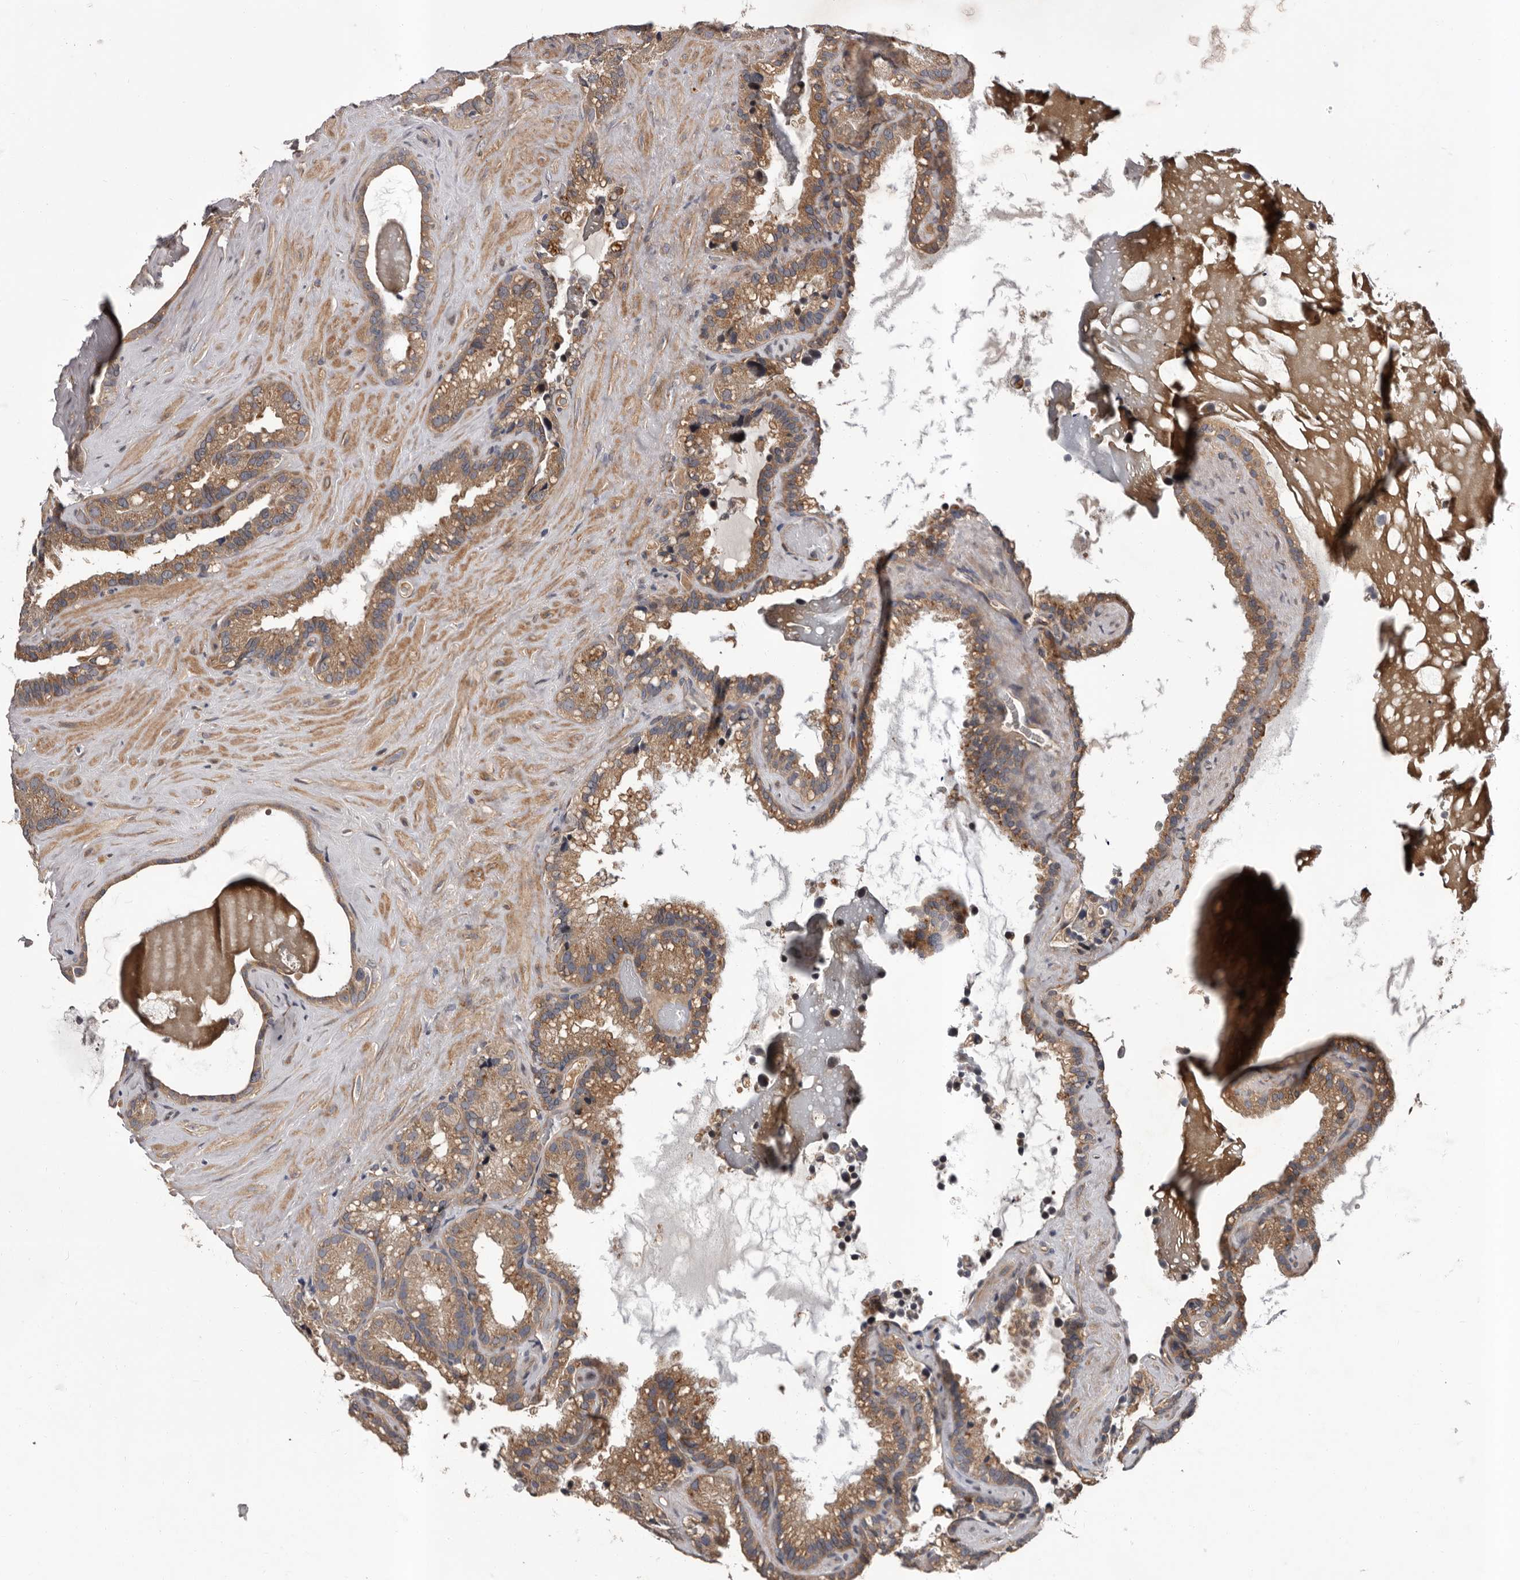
{"staining": {"intensity": "moderate", "quantity": ">75%", "location": "cytoplasmic/membranous"}, "tissue": "seminal vesicle", "cell_type": "Glandular cells", "image_type": "normal", "snomed": [{"axis": "morphology", "description": "Normal tissue, NOS"}, {"axis": "topography", "description": "Prostate"}, {"axis": "topography", "description": "Seminal veicle"}], "caption": "Moderate cytoplasmic/membranous expression is present in about >75% of glandular cells in normal seminal vesicle. (brown staining indicates protein expression, while blue staining denotes nuclei).", "gene": "PRKD1", "patient": {"sex": "male", "age": 68}}